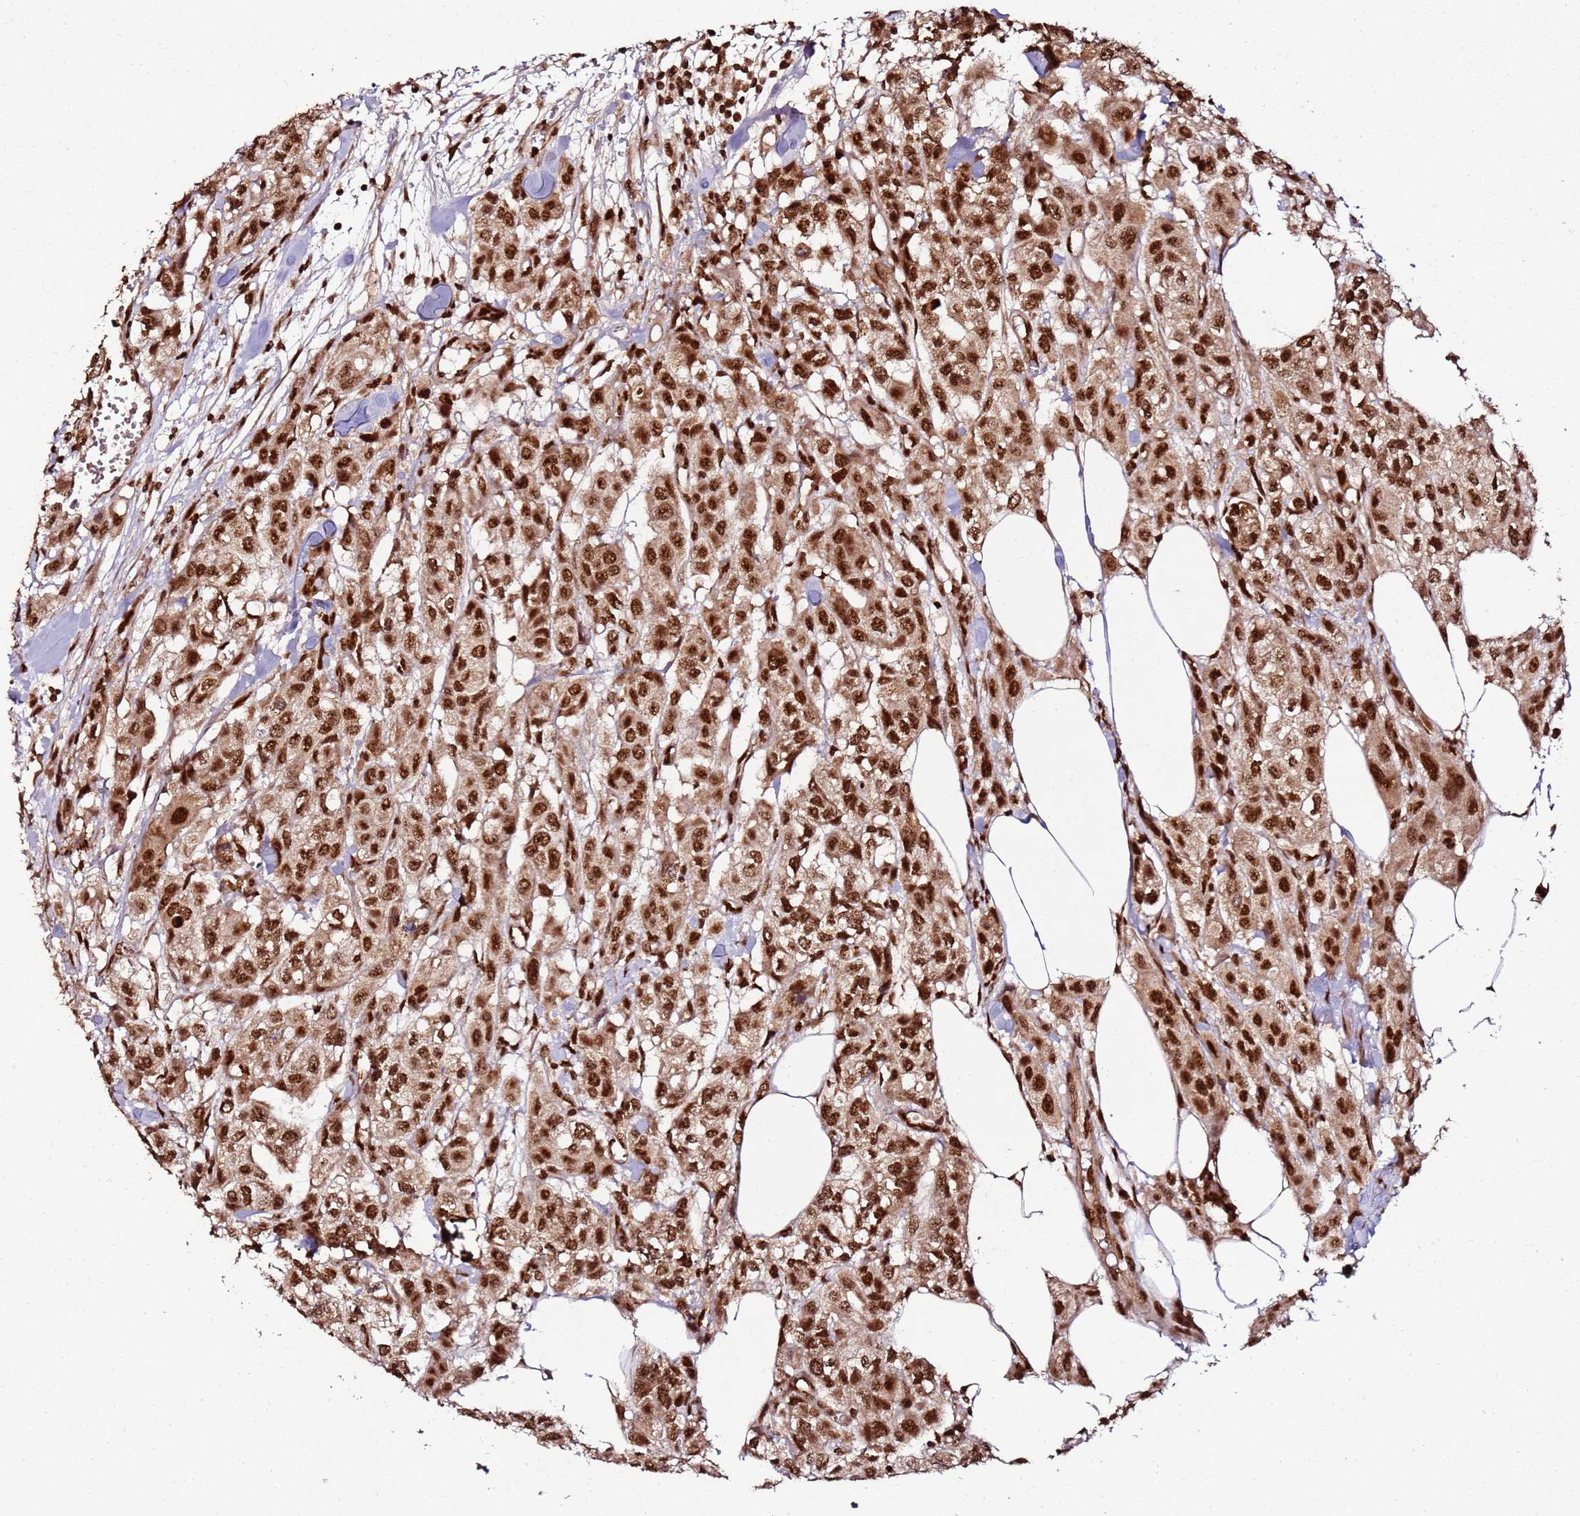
{"staining": {"intensity": "strong", "quantity": ">75%", "location": "nuclear"}, "tissue": "urothelial cancer", "cell_type": "Tumor cells", "image_type": "cancer", "snomed": [{"axis": "morphology", "description": "Urothelial carcinoma, High grade"}, {"axis": "topography", "description": "Urinary bladder"}], "caption": "The photomicrograph exhibits a brown stain indicating the presence of a protein in the nuclear of tumor cells in urothelial cancer.", "gene": "XRN2", "patient": {"sex": "male", "age": 67}}